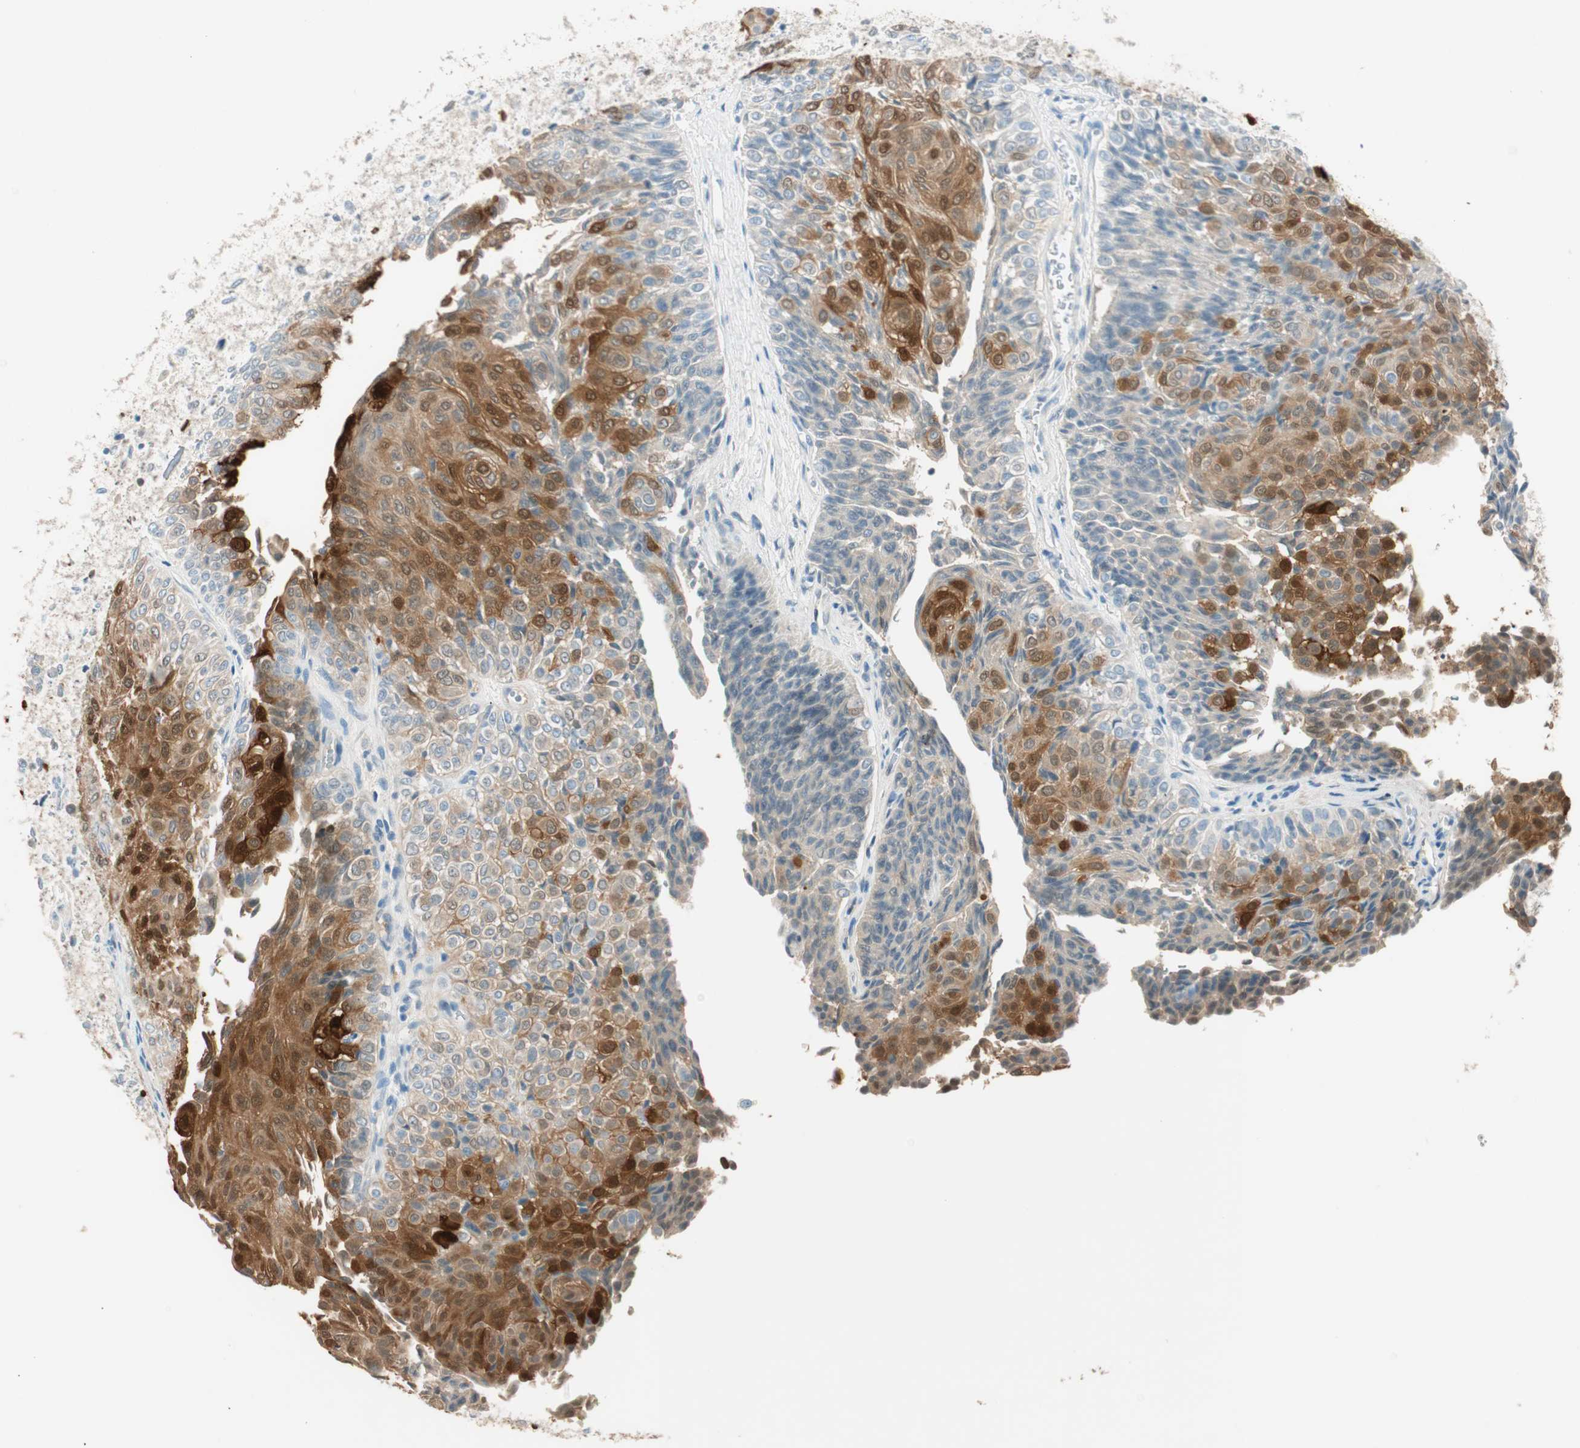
{"staining": {"intensity": "strong", "quantity": "25%-75%", "location": "cytoplasmic/membranous,nuclear"}, "tissue": "urothelial cancer", "cell_type": "Tumor cells", "image_type": "cancer", "snomed": [{"axis": "morphology", "description": "Urothelial carcinoma, Low grade"}, {"axis": "topography", "description": "Urinary bladder"}], "caption": "IHC of urothelial cancer demonstrates high levels of strong cytoplasmic/membranous and nuclear positivity in about 25%-75% of tumor cells.", "gene": "HPGD", "patient": {"sex": "male", "age": 78}}